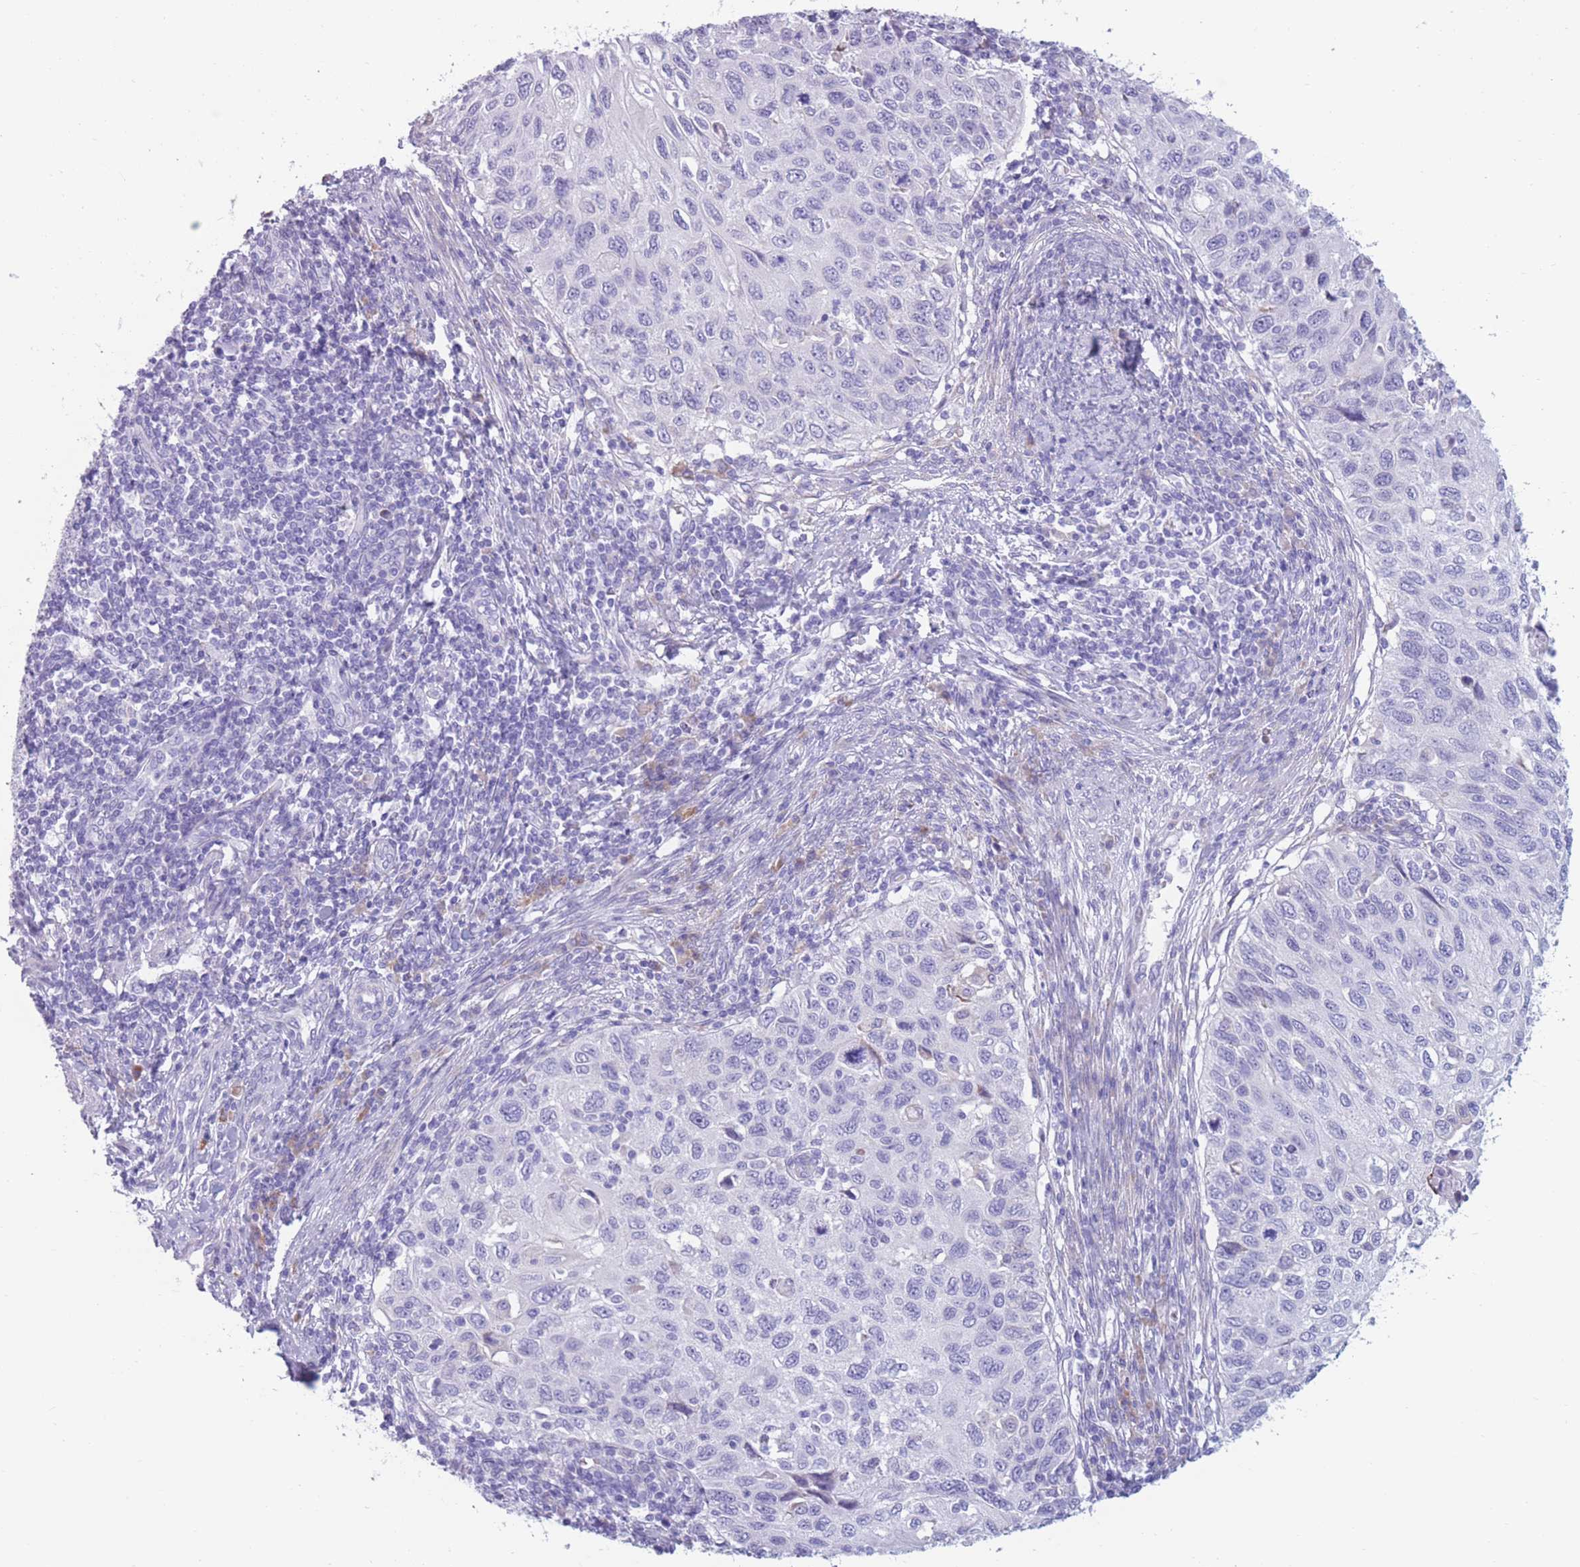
{"staining": {"intensity": "negative", "quantity": "none", "location": "none"}, "tissue": "cervical cancer", "cell_type": "Tumor cells", "image_type": "cancer", "snomed": [{"axis": "morphology", "description": "Squamous cell carcinoma, NOS"}, {"axis": "topography", "description": "Cervix"}], "caption": "Human cervical cancer stained for a protein using immunohistochemistry reveals no positivity in tumor cells.", "gene": "COL27A1", "patient": {"sex": "female", "age": 70}}